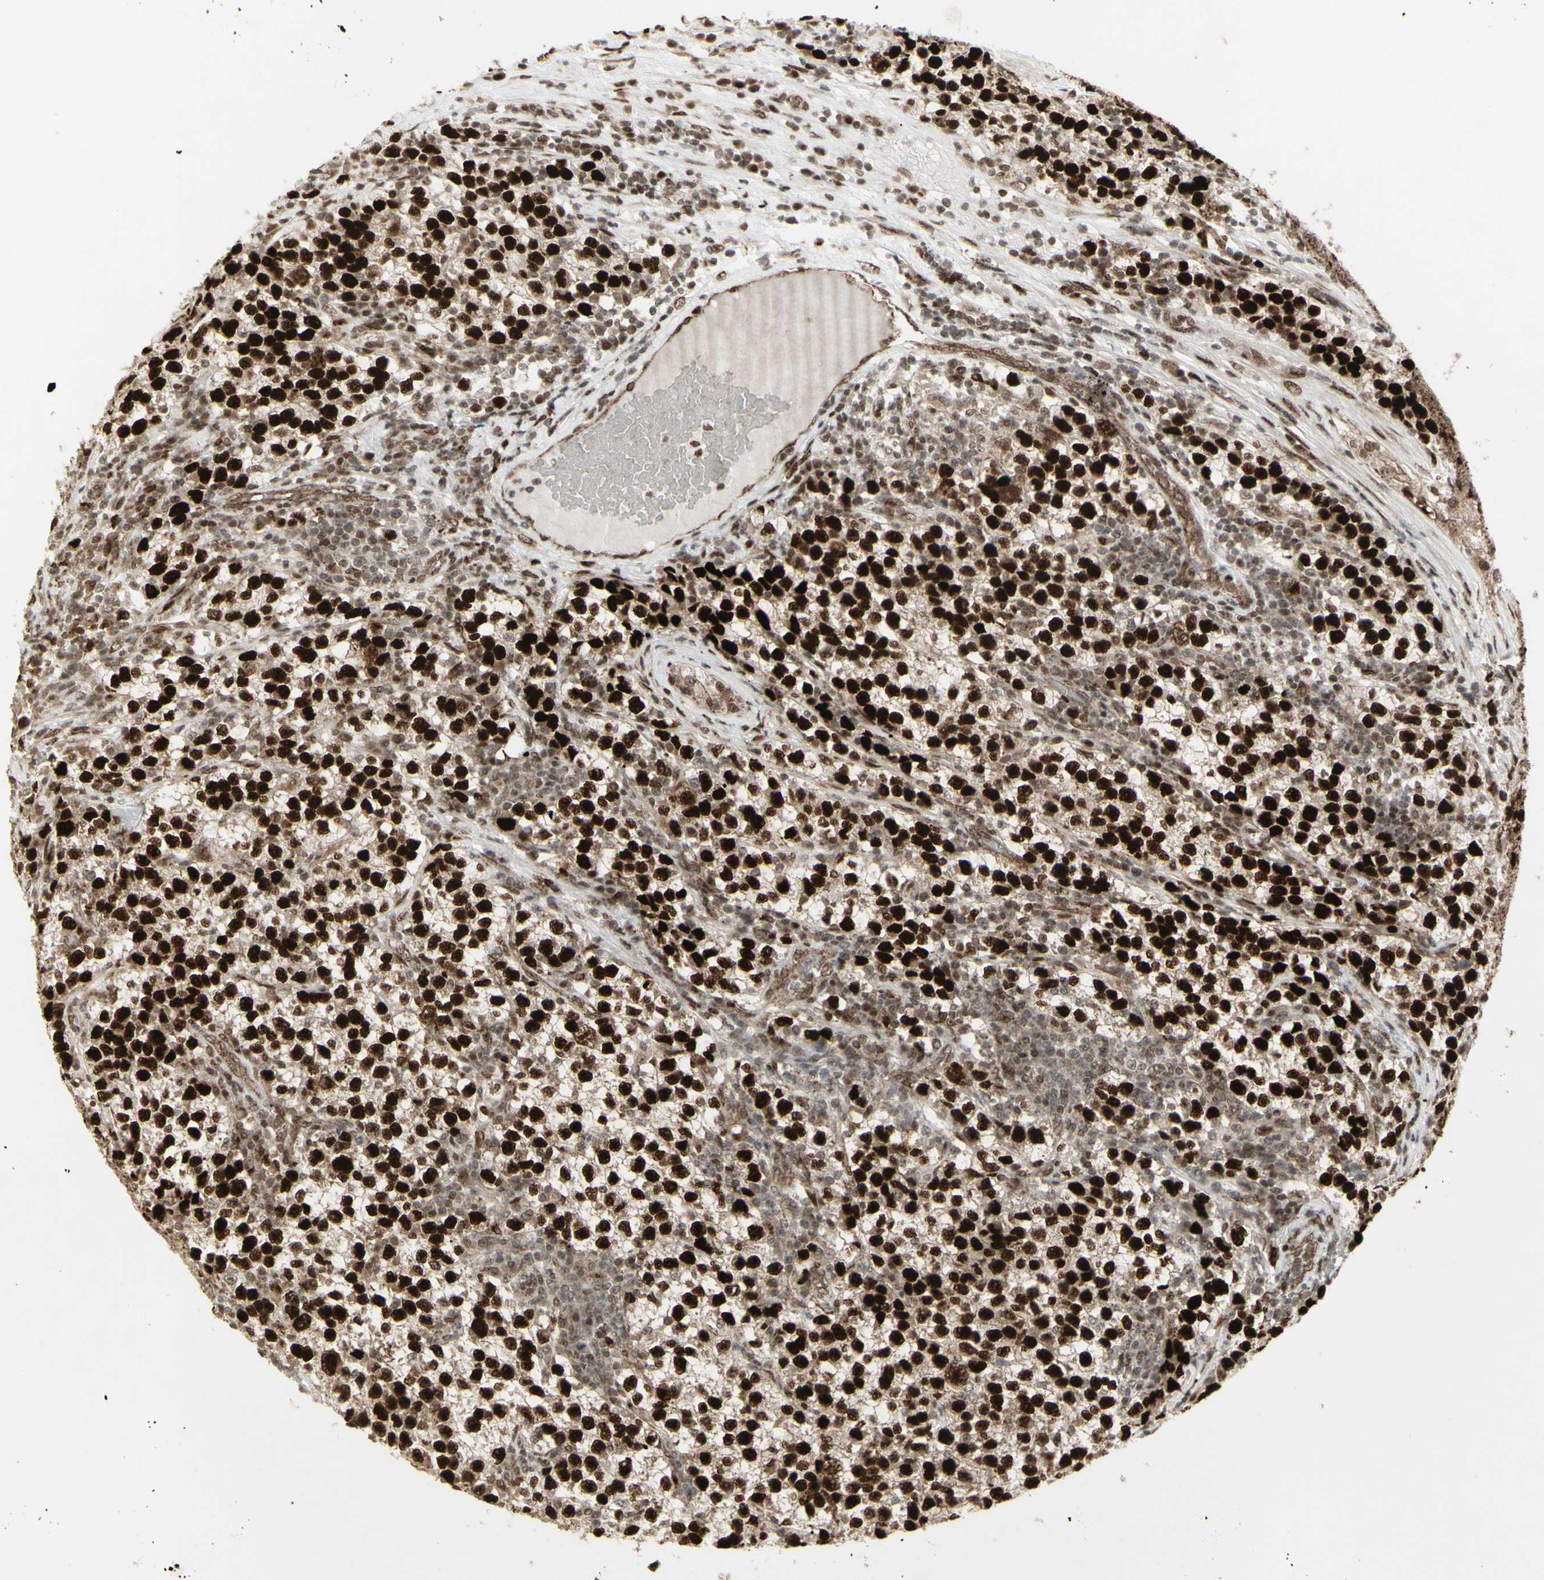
{"staining": {"intensity": "strong", "quantity": ">75%", "location": "cytoplasmic/membranous,nuclear"}, "tissue": "testis cancer", "cell_type": "Tumor cells", "image_type": "cancer", "snomed": [{"axis": "morphology", "description": "Seminoma, NOS"}, {"axis": "topography", "description": "Testis"}], "caption": "Protein staining demonstrates strong cytoplasmic/membranous and nuclear expression in about >75% of tumor cells in testis cancer (seminoma).", "gene": "CBX1", "patient": {"sex": "male", "age": 22}}